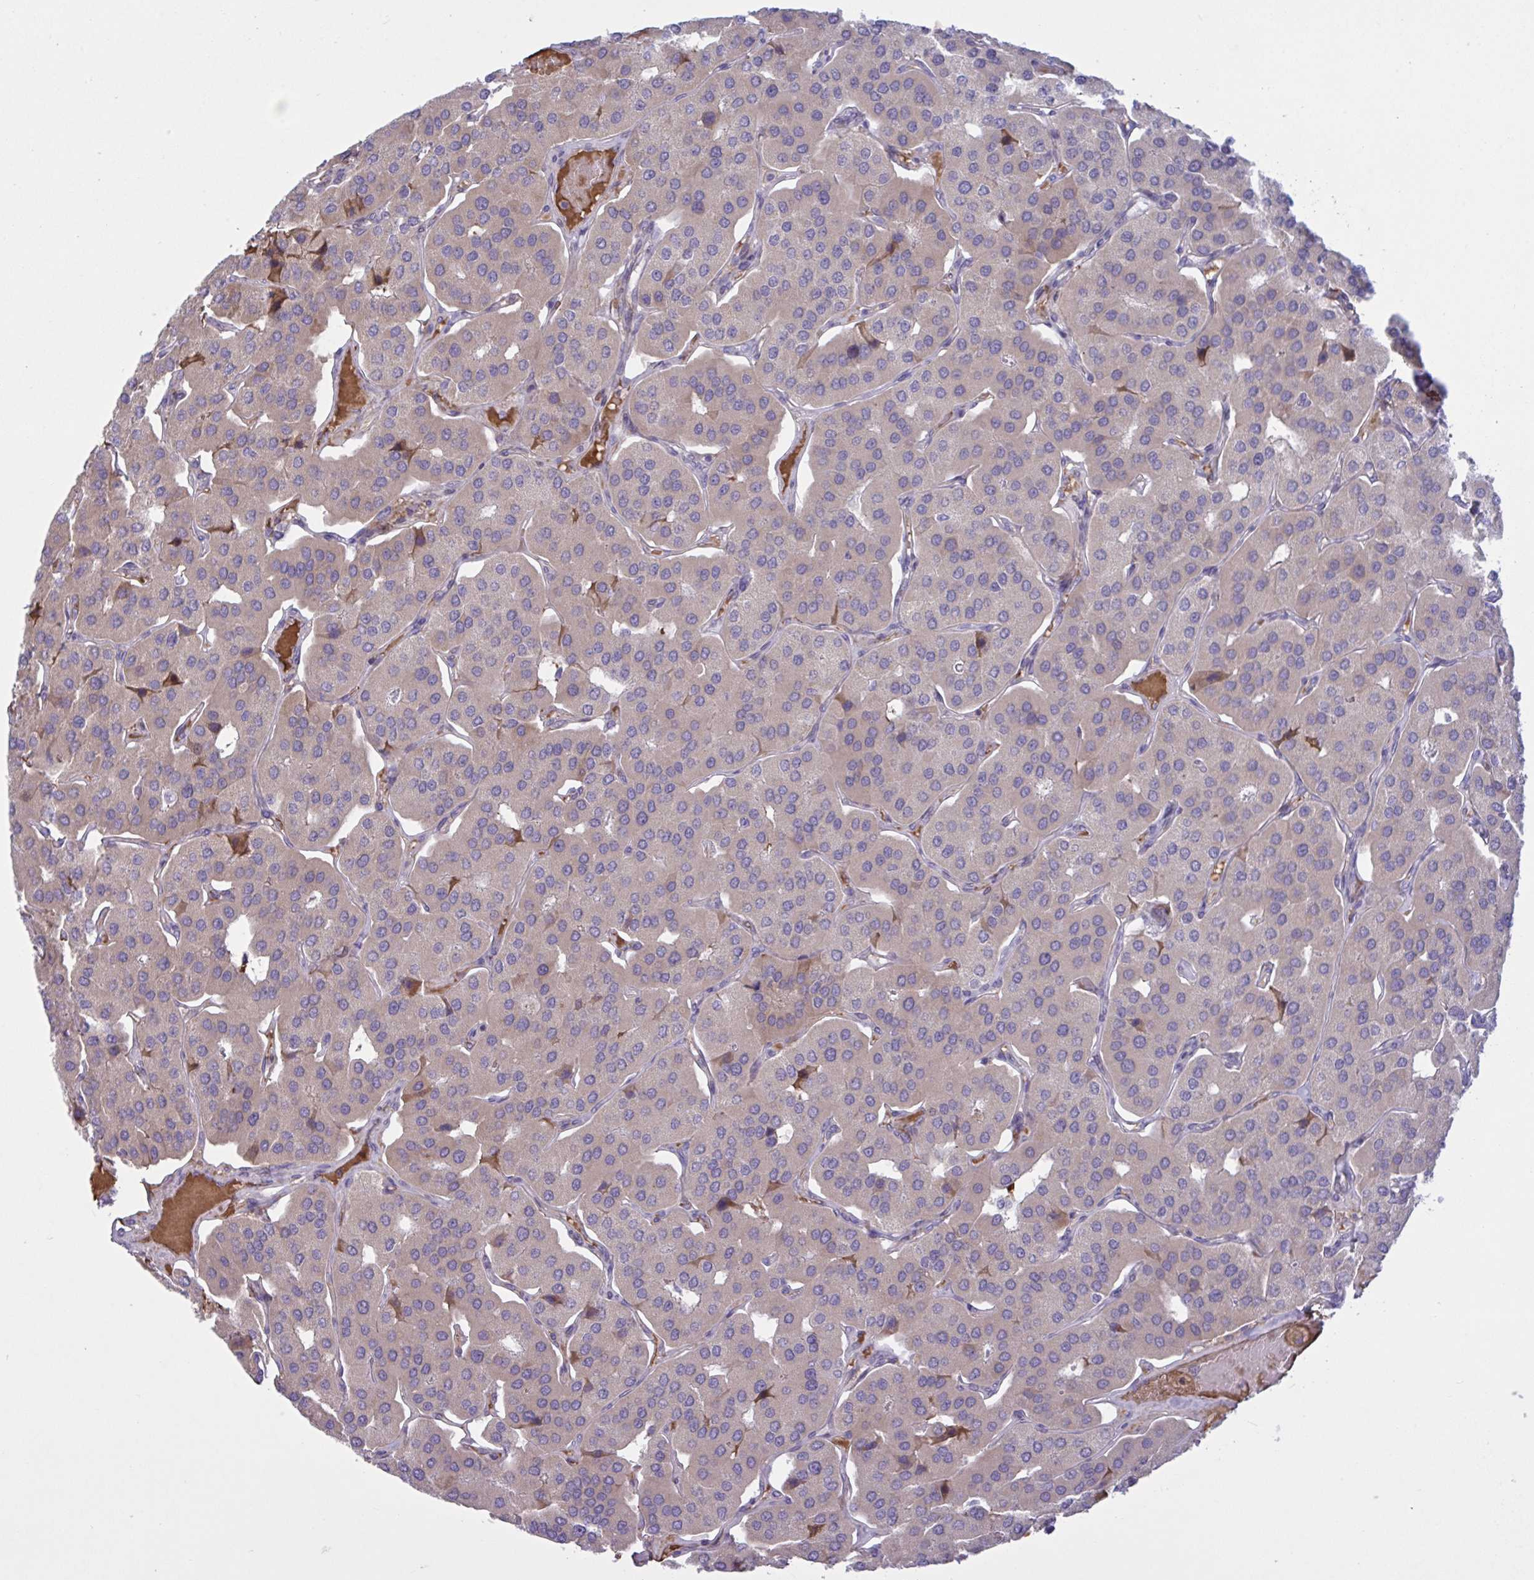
{"staining": {"intensity": "weak", "quantity": "25%-75%", "location": "cytoplasmic/membranous"}, "tissue": "parathyroid gland", "cell_type": "Glandular cells", "image_type": "normal", "snomed": [{"axis": "morphology", "description": "Normal tissue, NOS"}, {"axis": "morphology", "description": "Adenoma, NOS"}, {"axis": "topography", "description": "Parathyroid gland"}], "caption": "This is a micrograph of immunohistochemistry (IHC) staining of unremarkable parathyroid gland, which shows weak staining in the cytoplasmic/membranous of glandular cells.", "gene": "VWC2", "patient": {"sex": "female", "age": 86}}